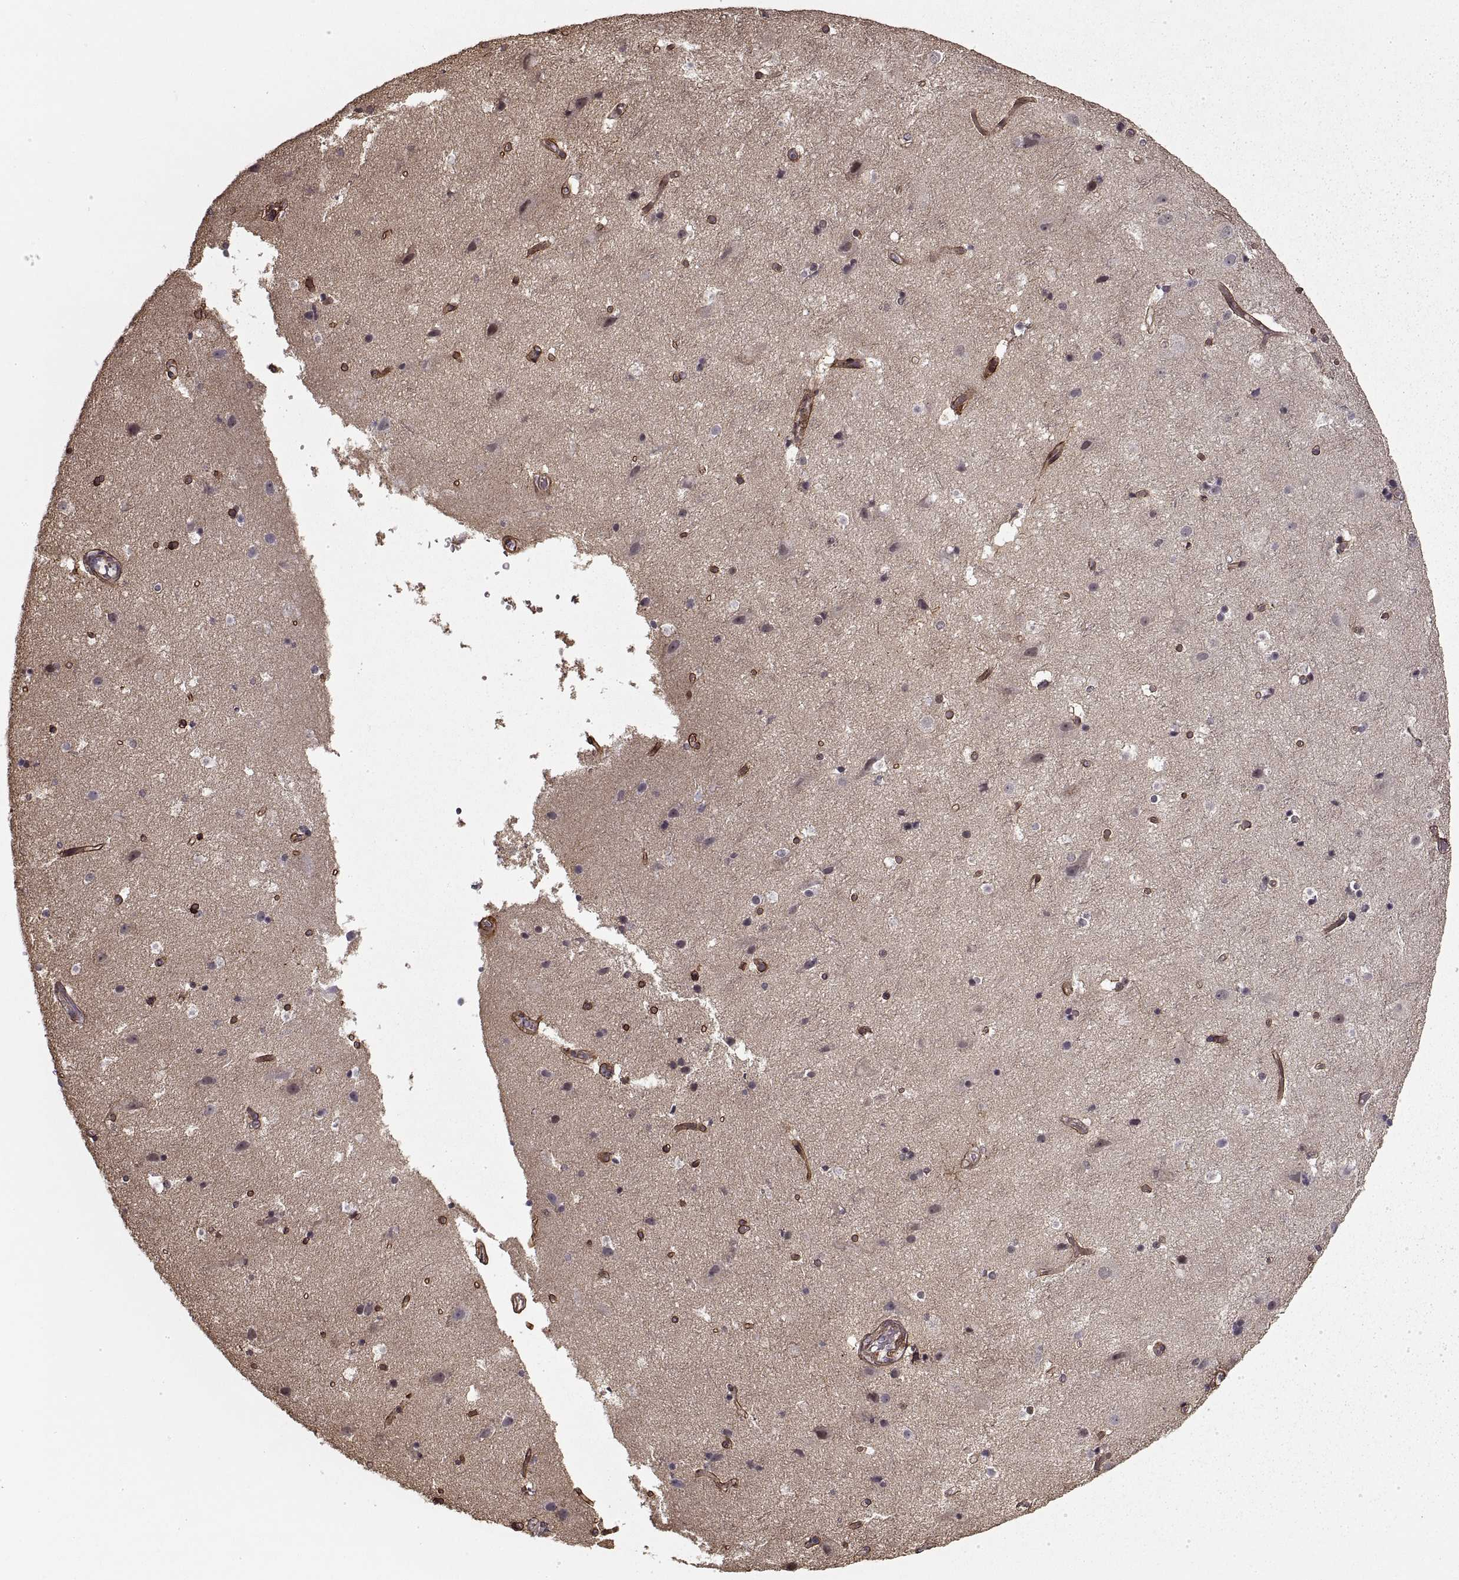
{"staining": {"intensity": "strong", "quantity": ">75%", "location": "cytoplasmic/membranous"}, "tissue": "cerebral cortex", "cell_type": "Endothelial cells", "image_type": "normal", "snomed": [{"axis": "morphology", "description": "Normal tissue, NOS"}, {"axis": "topography", "description": "Cerebral cortex"}], "caption": "High-magnification brightfield microscopy of benign cerebral cortex stained with DAB (3,3'-diaminobenzidine) (brown) and counterstained with hematoxylin (blue). endothelial cells exhibit strong cytoplasmic/membranous expression is identified in approximately>75% of cells. Nuclei are stained in blue.", "gene": "LAMB2", "patient": {"sex": "female", "age": 52}}